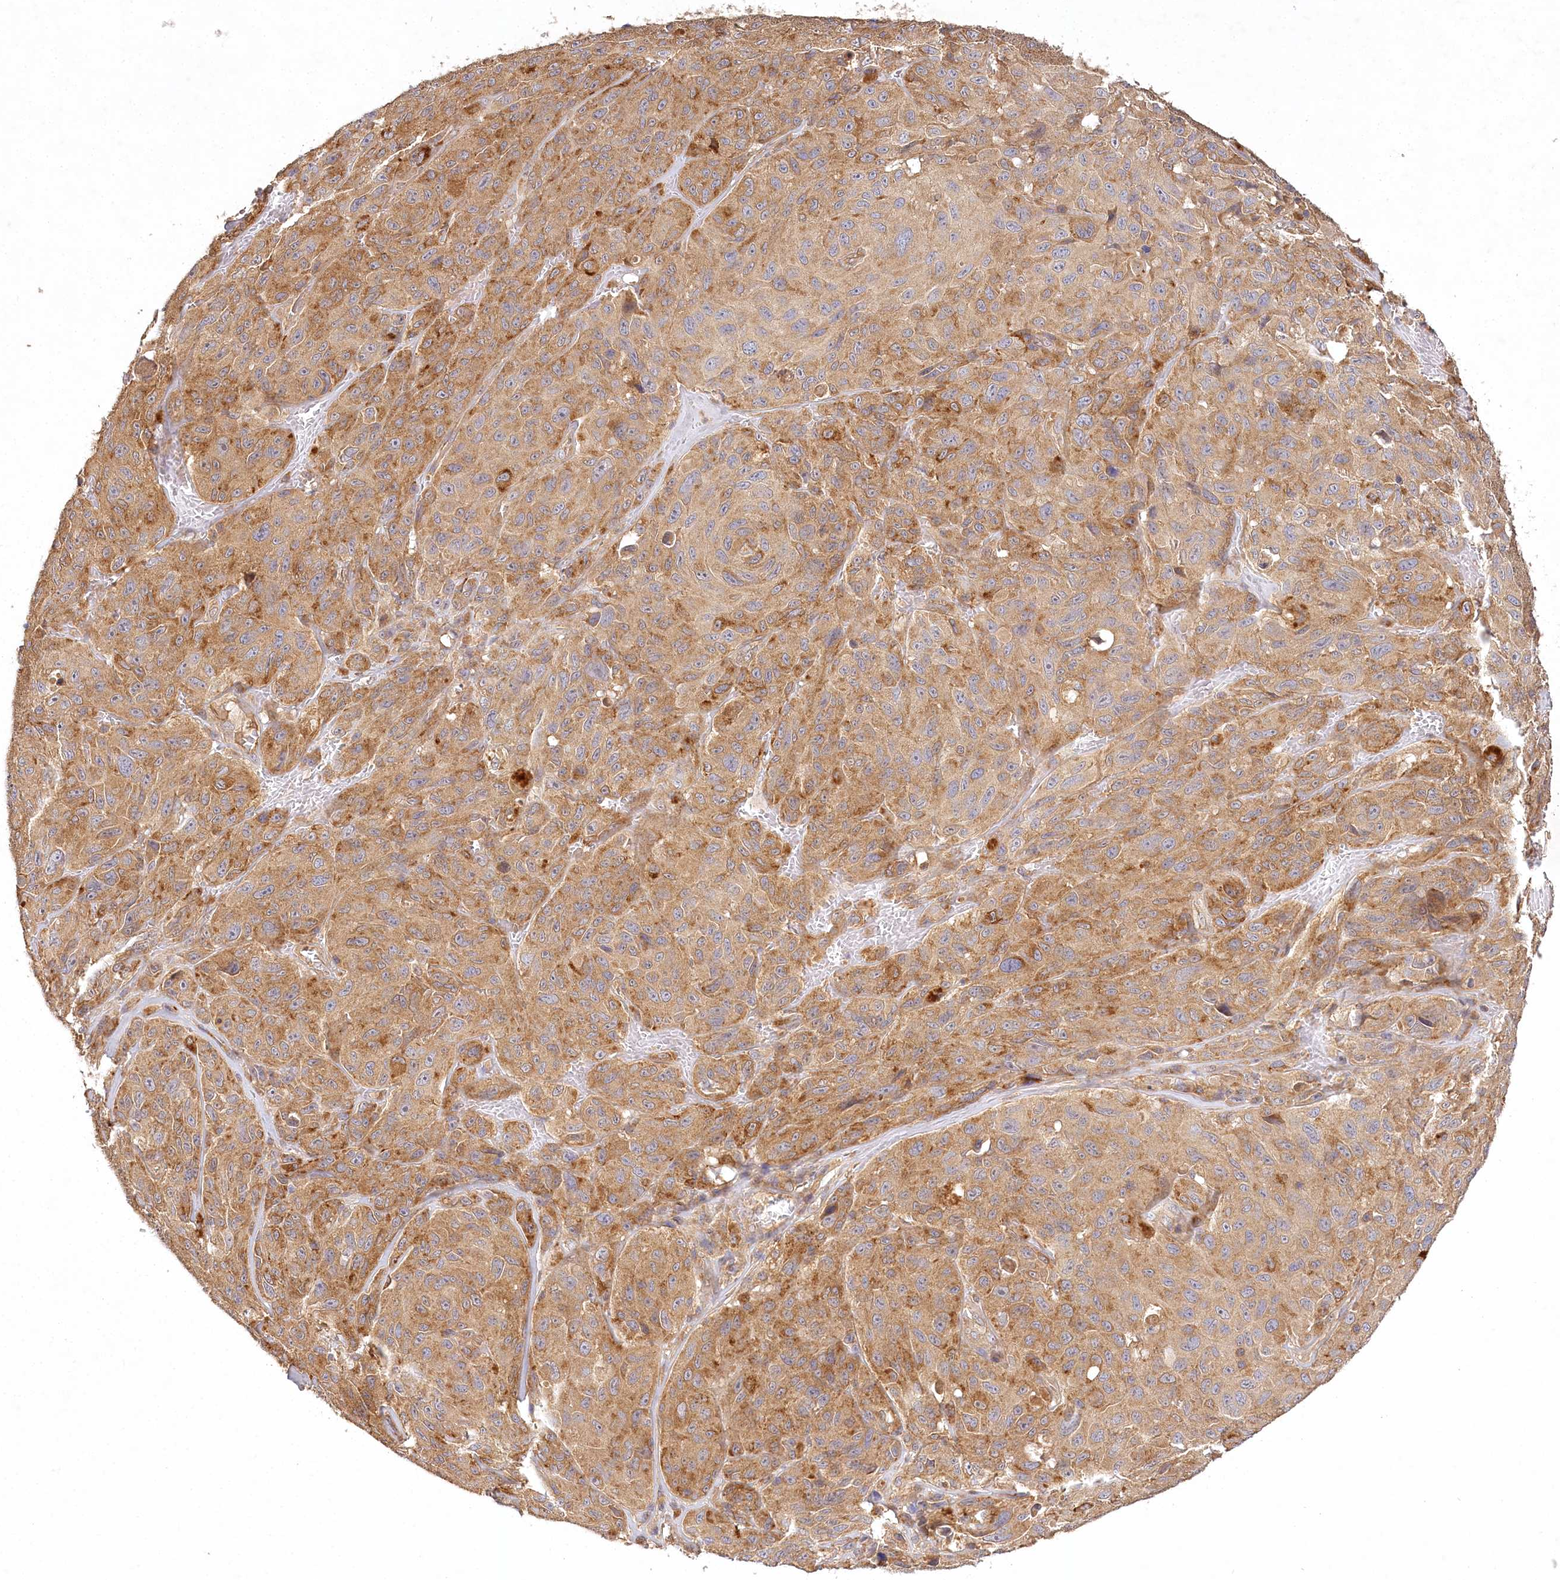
{"staining": {"intensity": "moderate", "quantity": ">75%", "location": "cytoplasmic/membranous"}, "tissue": "melanoma", "cell_type": "Tumor cells", "image_type": "cancer", "snomed": [{"axis": "morphology", "description": "Malignant melanoma, NOS"}, {"axis": "topography", "description": "Skin"}], "caption": "Brown immunohistochemical staining in melanoma demonstrates moderate cytoplasmic/membranous positivity in about >75% of tumor cells.", "gene": "LSS", "patient": {"sex": "male", "age": 66}}